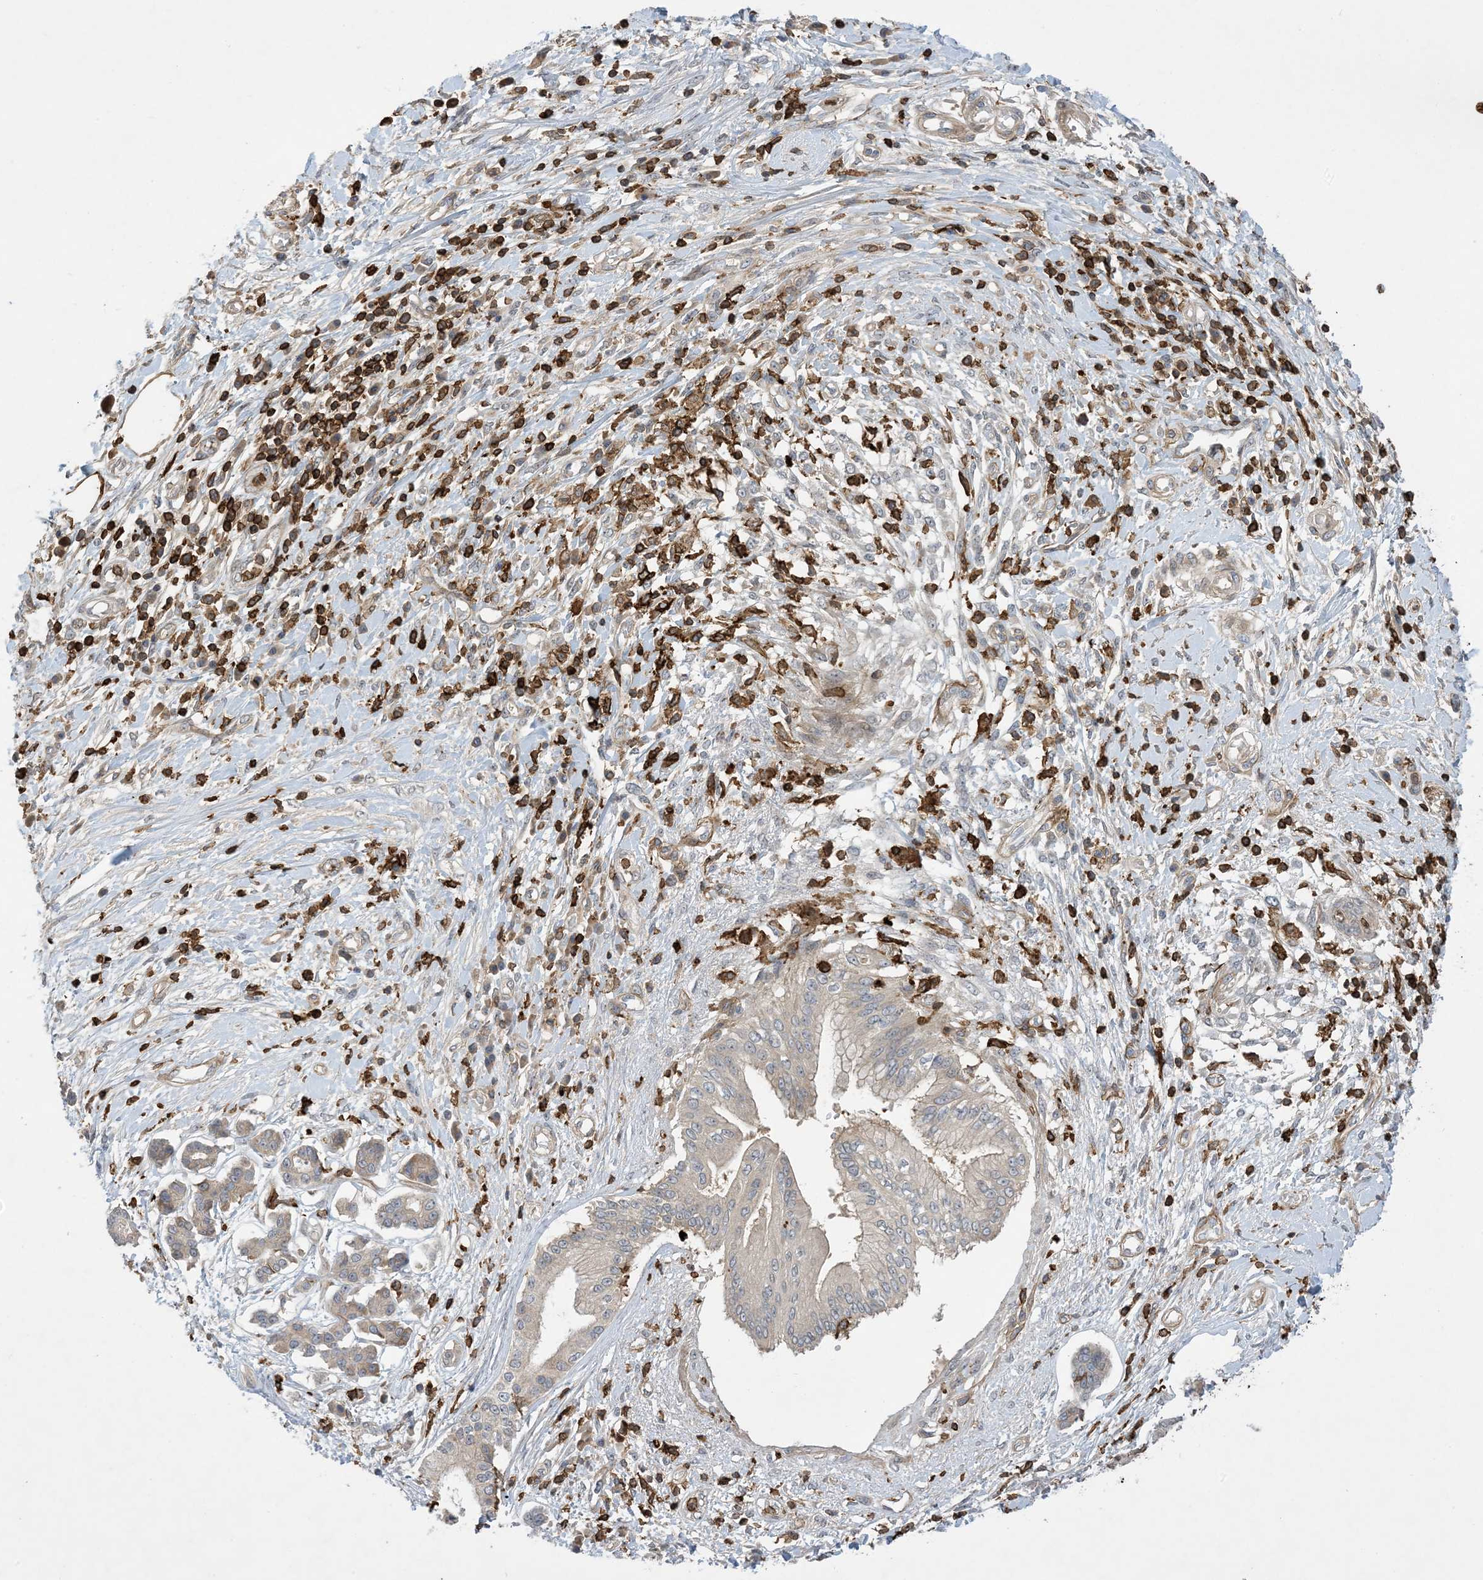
{"staining": {"intensity": "negative", "quantity": "none", "location": "none"}, "tissue": "pancreatic cancer", "cell_type": "Tumor cells", "image_type": "cancer", "snomed": [{"axis": "morphology", "description": "Adenocarcinoma, NOS"}, {"axis": "topography", "description": "Pancreas"}], "caption": "Tumor cells show no significant protein staining in pancreatic adenocarcinoma.", "gene": "AK9", "patient": {"sex": "female", "age": 56}}